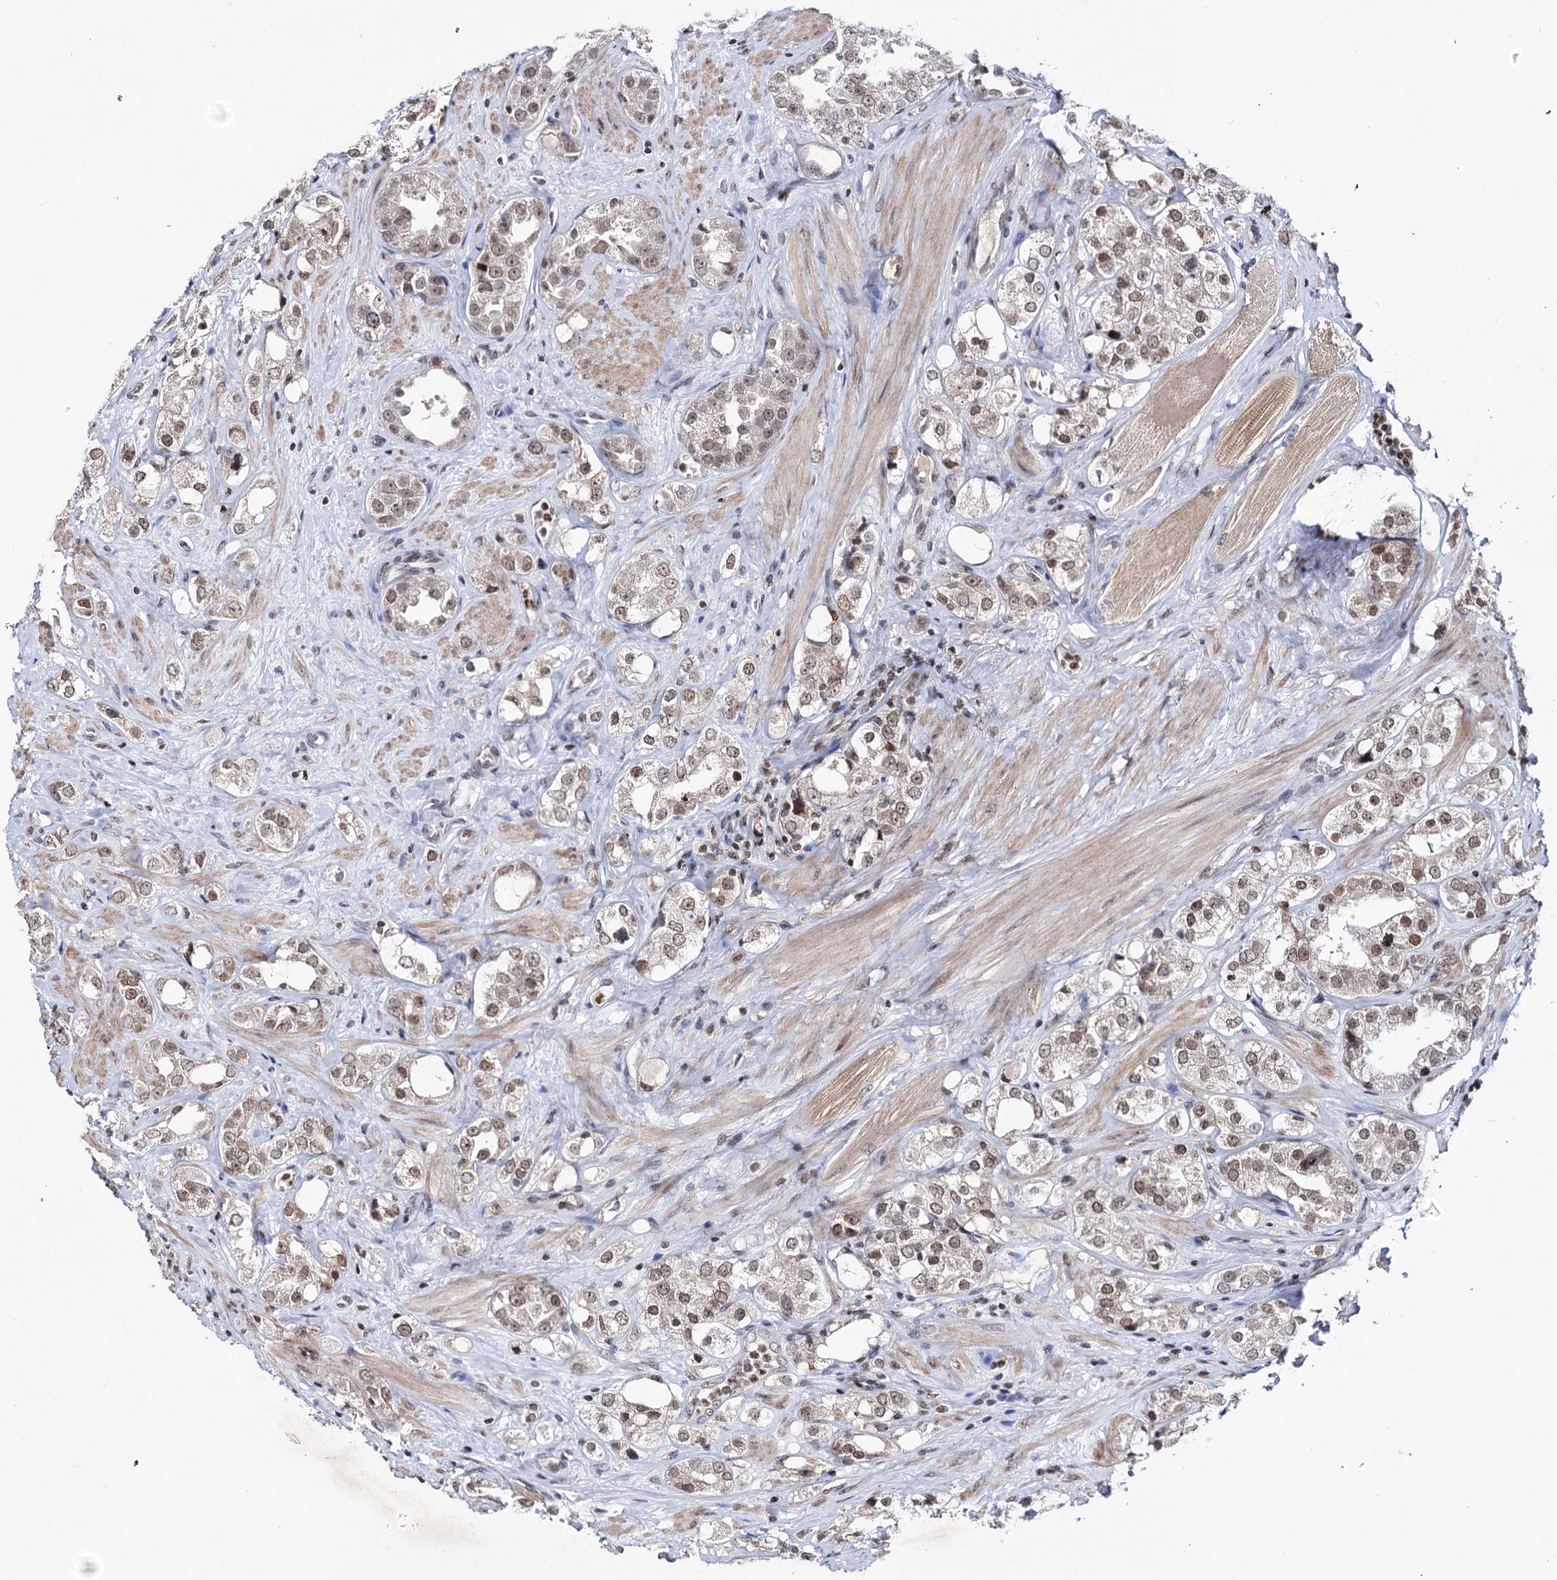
{"staining": {"intensity": "moderate", "quantity": ">75%", "location": "nuclear"}, "tissue": "prostate cancer", "cell_type": "Tumor cells", "image_type": "cancer", "snomed": [{"axis": "morphology", "description": "Adenocarcinoma, NOS"}, {"axis": "topography", "description": "Prostate"}], "caption": "Immunohistochemical staining of human prostate adenocarcinoma demonstrates medium levels of moderate nuclear expression in approximately >75% of tumor cells.", "gene": "SMCHD1", "patient": {"sex": "male", "age": 79}}